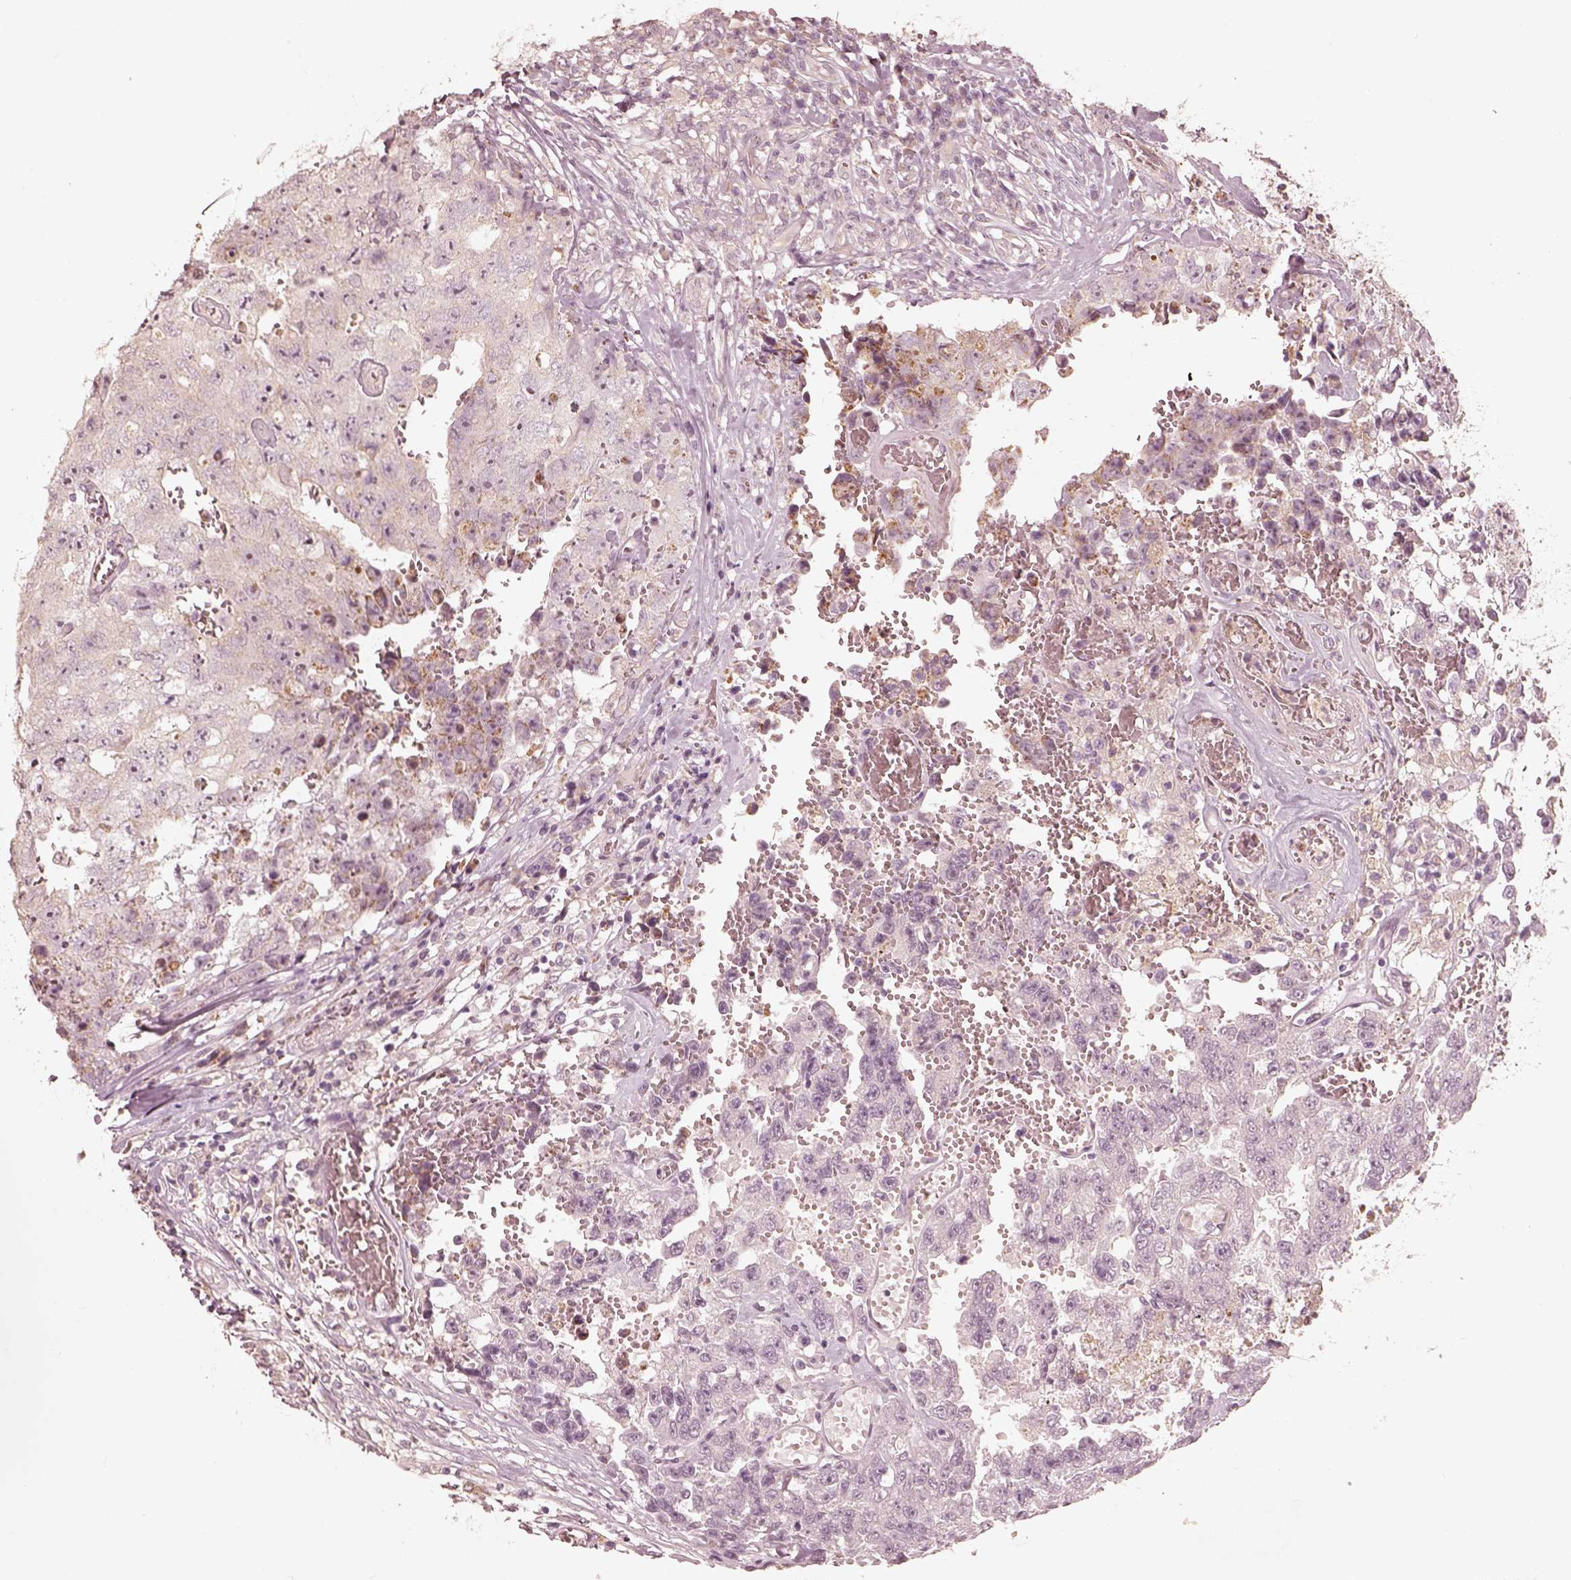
{"staining": {"intensity": "negative", "quantity": "none", "location": "none"}, "tissue": "testis cancer", "cell_type": "Tumor cells", "image_type": "cancer", "snomed": [{"axis": "morphology", "description": "Carcinoma, Embryonal, NOS"}, {"axis": "topography", "description": "Testis"}], "caption": "This is an immunohistochemistry (IHC) histopathology image of human embryonal carcinoma (testis). There is no staining in tumor cells.", "gene": "WLS", "patient": {"sex": "male", "age": 36}}